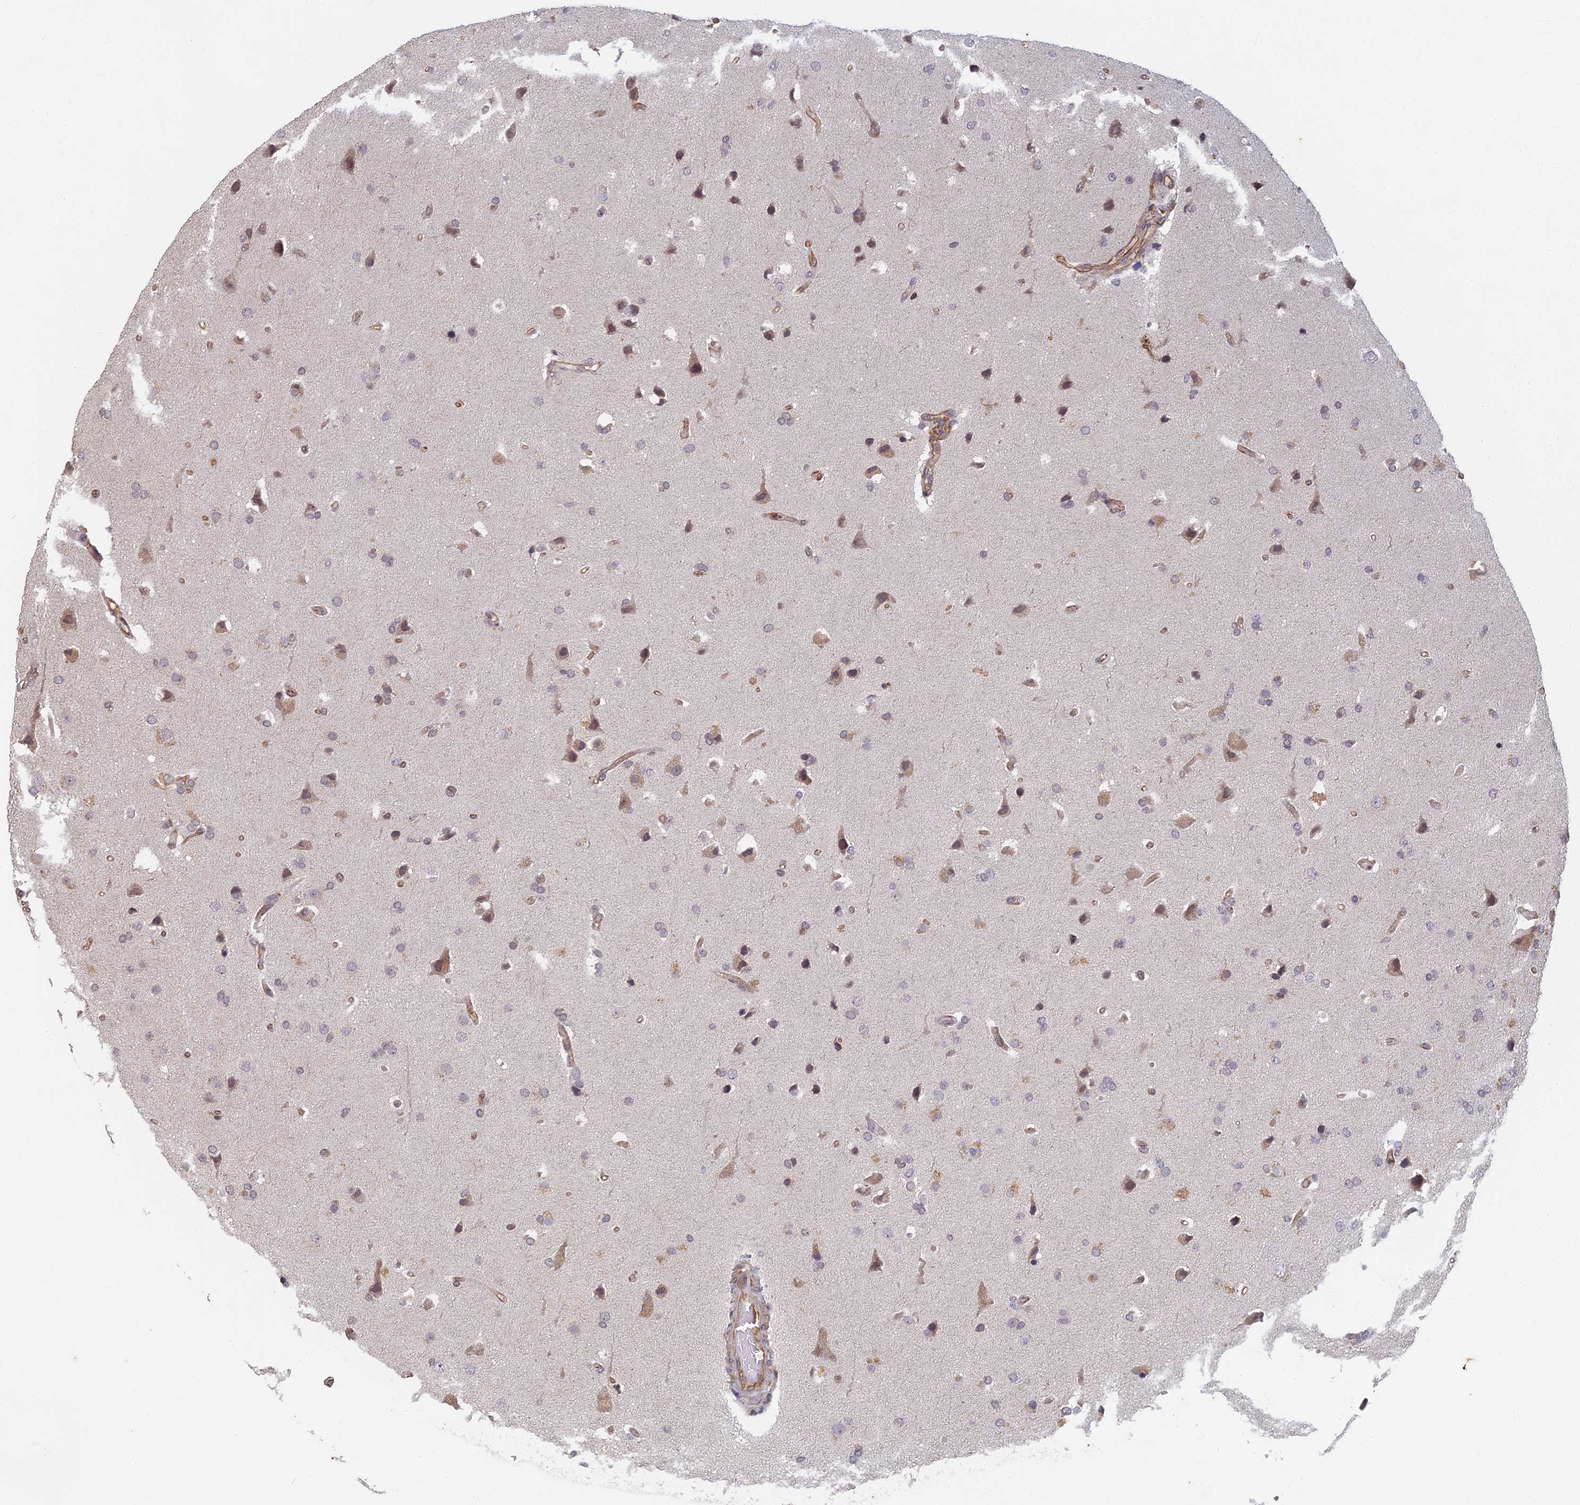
{"staining": {"intensity": "negative", "quantity": "none", "location": "none"}, "tissue": "glioma", "cell_type": "Tumor cells", "image_type": "cancer", "snomed": [{"axis": "morphology", "description": "Glioma, malignant, High grade"}, {"axis": "topography", "description": "Brain"}], "caption": "The photomicrograph demonstrates no staining of tumor cells in glioma.", "gene": "ABCB10", "patient": {"sex": "male", "age": 72}}